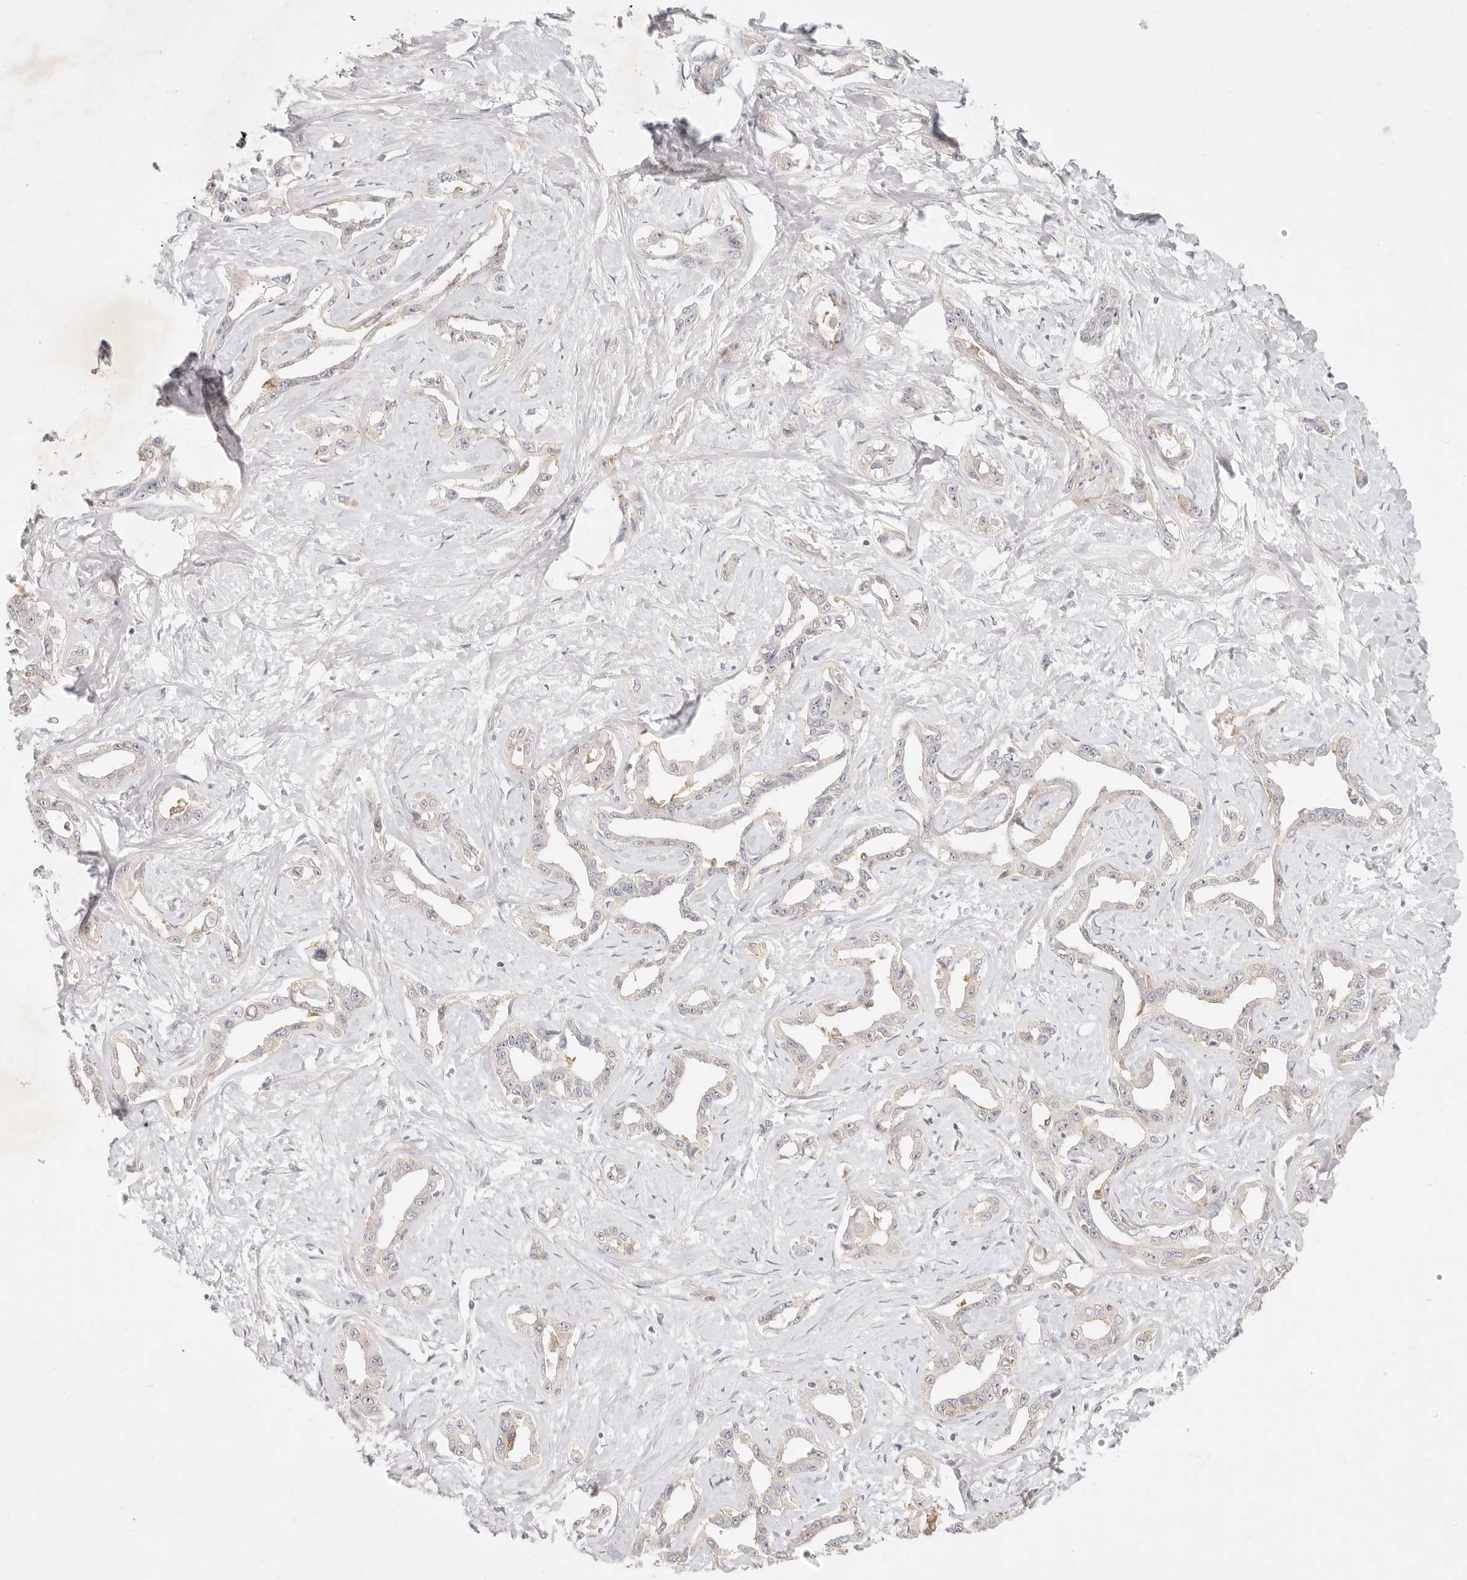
{"staining": {"intensity": "weak", "quantity": "25%-75%", "location": "cytoplasmic/membranous"}, "tissue": "liver cancer", "cell_type": "Tumor cells", "image_type": "cancer", "snomed": [{"axis": "morphology", "description": "Cholangiocarcinoma"}, {"axis": "topography", "description": "Liver"}], "caption": "The immunohistochemical stain shows weak cytoplasmic/membranous positivity in tumor cells of cholangiocarcinoma (liver) tissue.", "gene": "GPR84", "patient": {"sex": "male", "age": 59}}